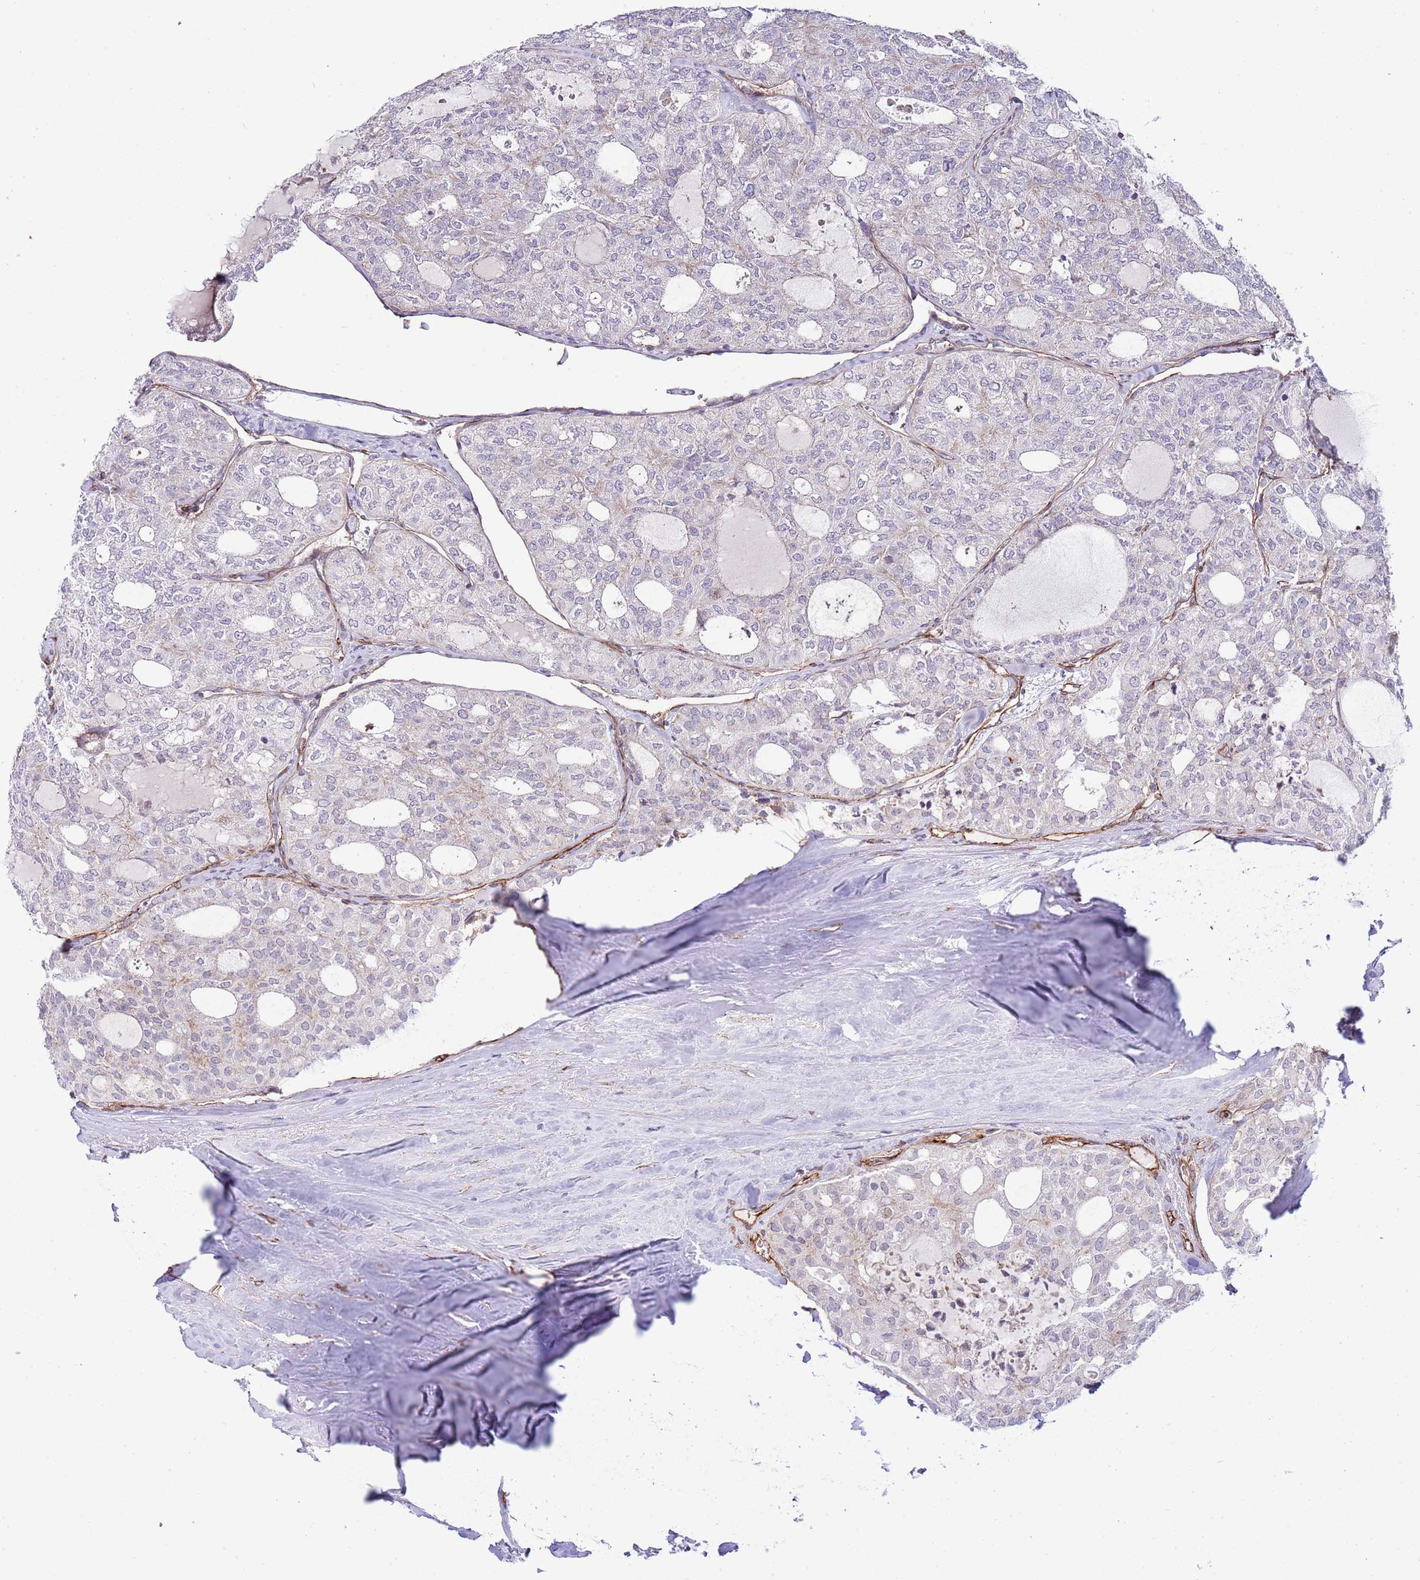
{"staining": {"intensity": "negative", "quantity": "none", "location": "none"}, "tissue": "thyroid cancer", "cell_type": "Tumor cells", "image_type": "cancer", "snomed": [{"axis": "morphology", "description": "Follicular adenoma carcinoma, NOS"}, {"axis": "topography", "description": "Thyroid gland"}], "caption": "IHC of follicular adenoma carcinoma (thyroid) displays no staining in tumor cells.", "gene": "NEK3", "patient": {"sex": "male", "age": 75}}